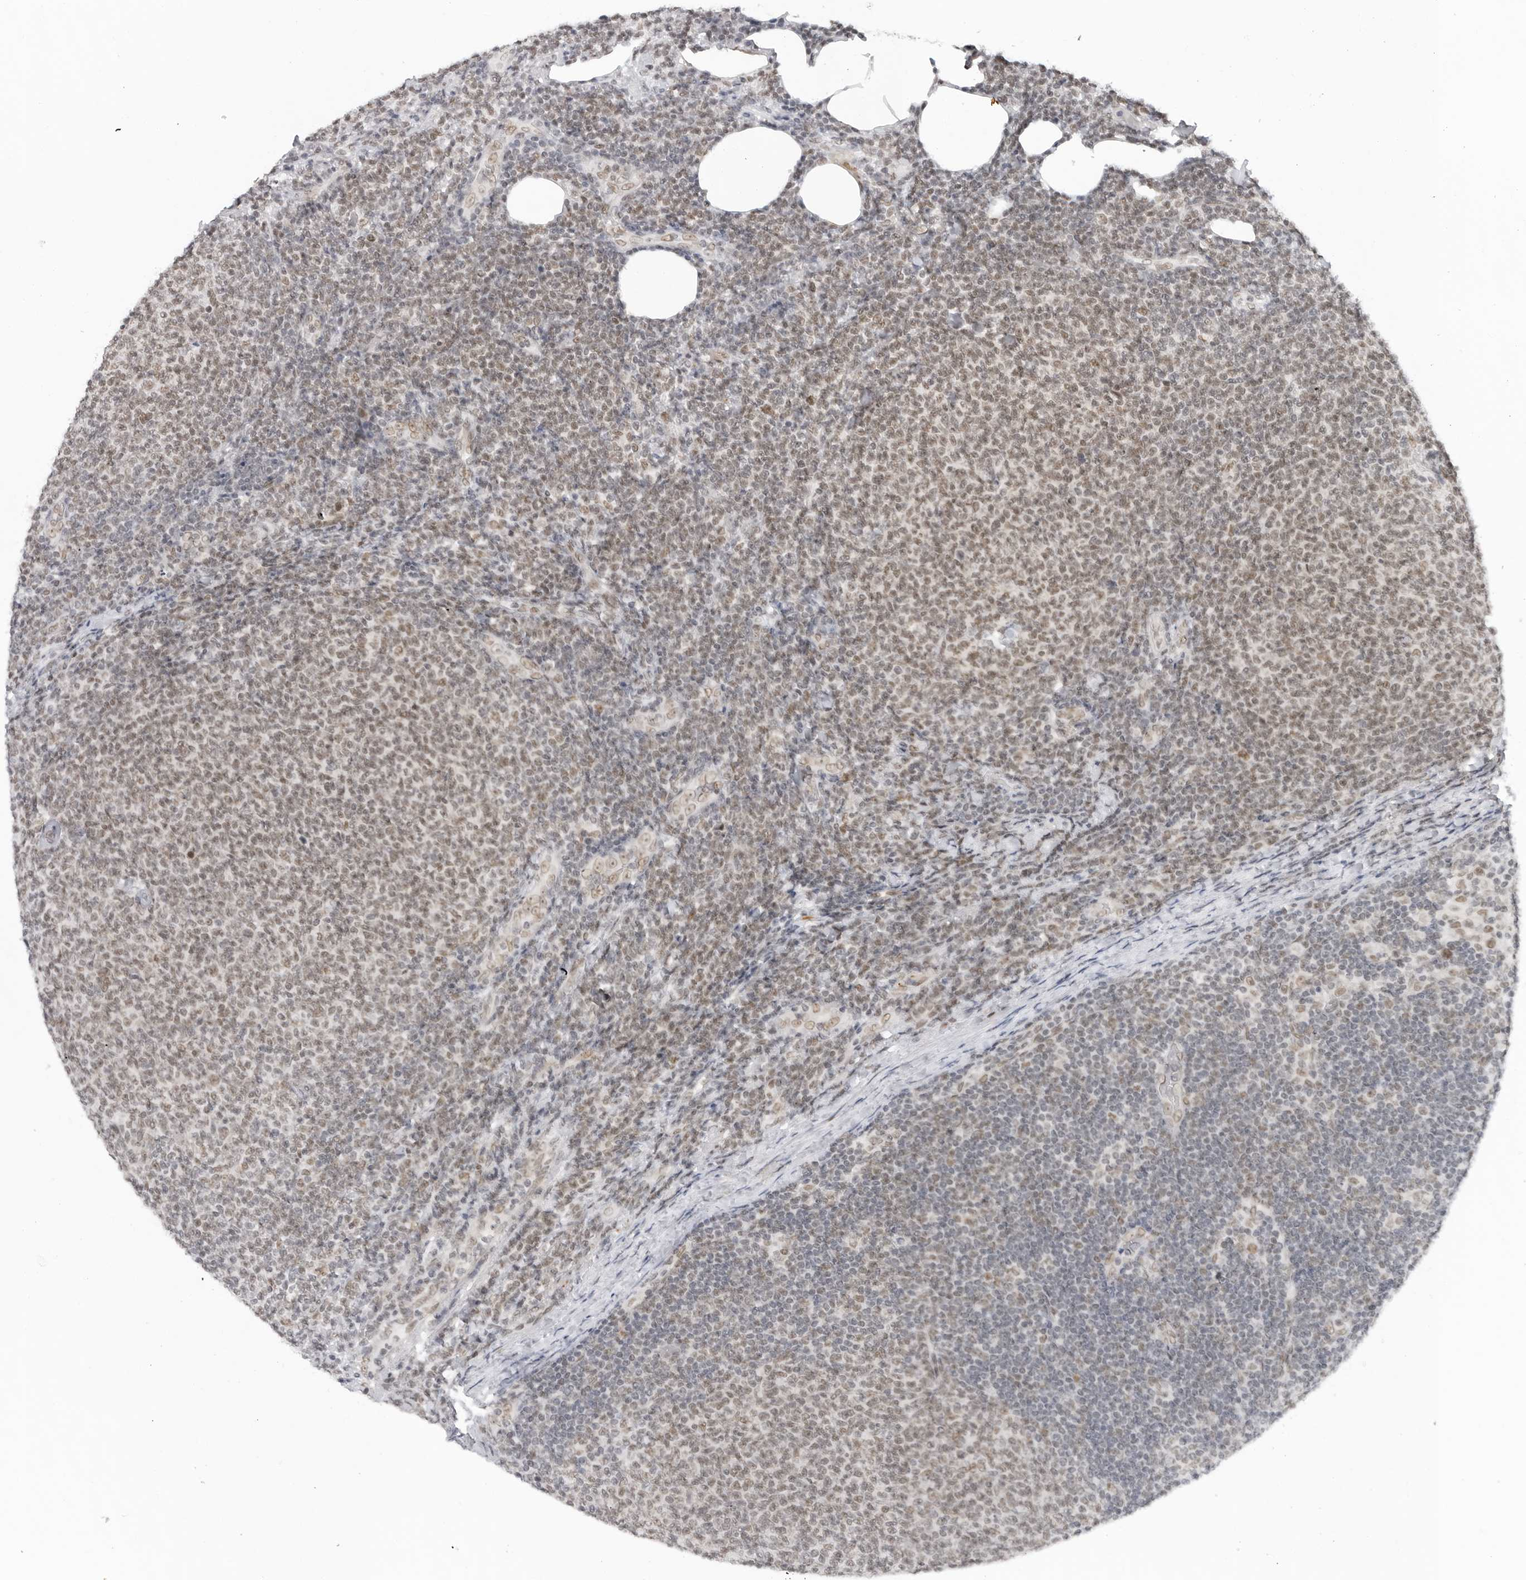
{"staining": {"intensity": "weak", "quantity": ">75%", "location": "nuclear"}, "tissue": "lymphoma", "cell_type": "Tumor cells", "image_type": "cancer", "snomed": [{"axis": "morphology", "description": "Malignant lymphoma, non-Hodgkin's type, Low grade"}, {"axis": "topography", "description": "Lymph node"}], "caption": "This micrograph demonstrates IHC staining of lymphoma, with low weak nuclear staining in approximately >75% of tumor cells.", "gene": "FOXK2", "patient": {"sex": "male", "age": 66}}